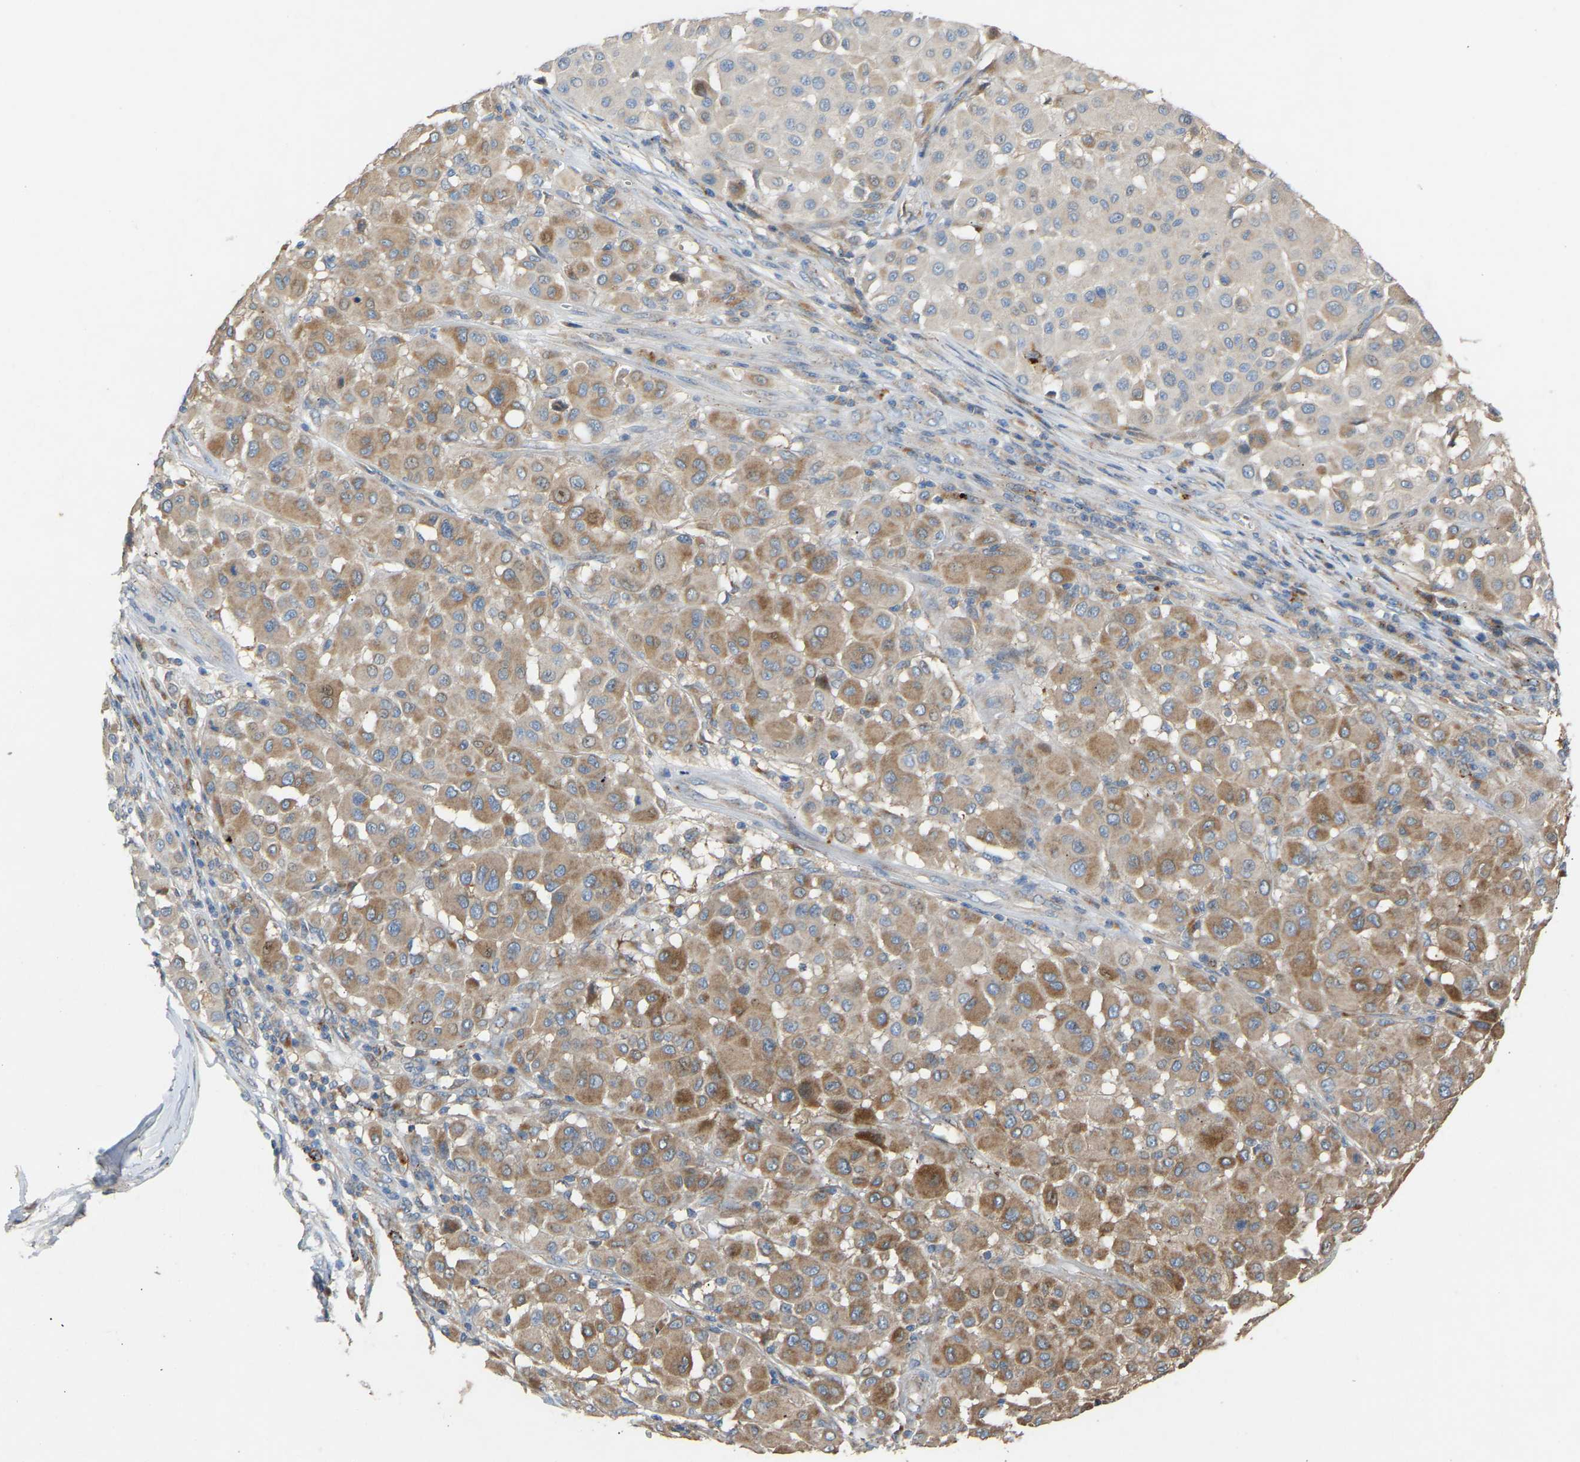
{"staining": {"intensity": "moderate", "quantity": "25%-75%", "location": "cytoplasmic/membranous"}, "tissue": "melanoma", "cell_type": "Tumor cells", "image_type": "cancer", "snomed": [{"axis": "morphology", "description": "Malignant melanoma, Metastatic site"}, {"axis": "topography", "description": "Soft tissue"}], "caption": "This is a photomicrograph of IHC staining of melanoma, which shows moderate expression in the cytoplasmic/membranous of tumor cells.", "gene": "RGP1", "patient": {"sex": "male", "age": 41}}